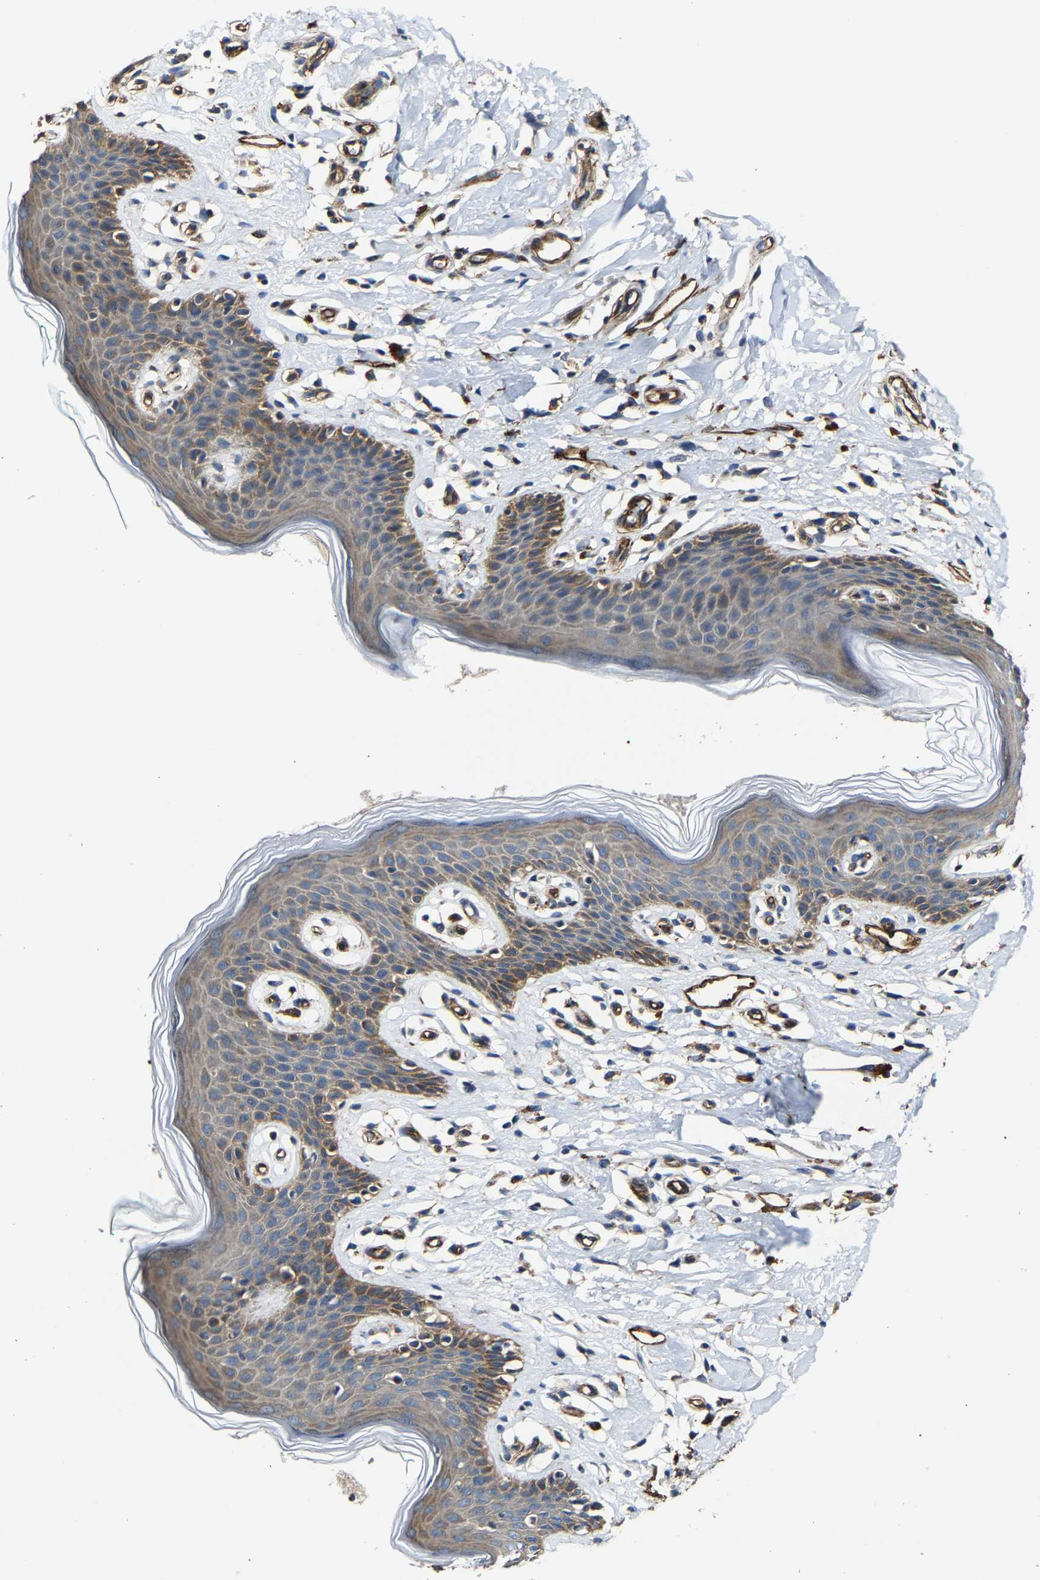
{"staining": {"intensity": "moderate", "quantity": "25%-75%", "location": "cytoplasmic/membranous"}, "tissue": "skin", "cell_type": "Epidermal cells", "image_type": "normal", "snomed": [{"axis": "morphology", "description": "Normal tissue, NOS"}, {"axis": "topography", "description": "Vulva"}], "caption": "This photomicrograph displays IHC staining of benign skin, with medium moderate cytoplasmic/membranous positivity in about 25%-75% of epidermal cells.", "gene": "GFRA3", "patient": {"sex": "female", "age": 66}}